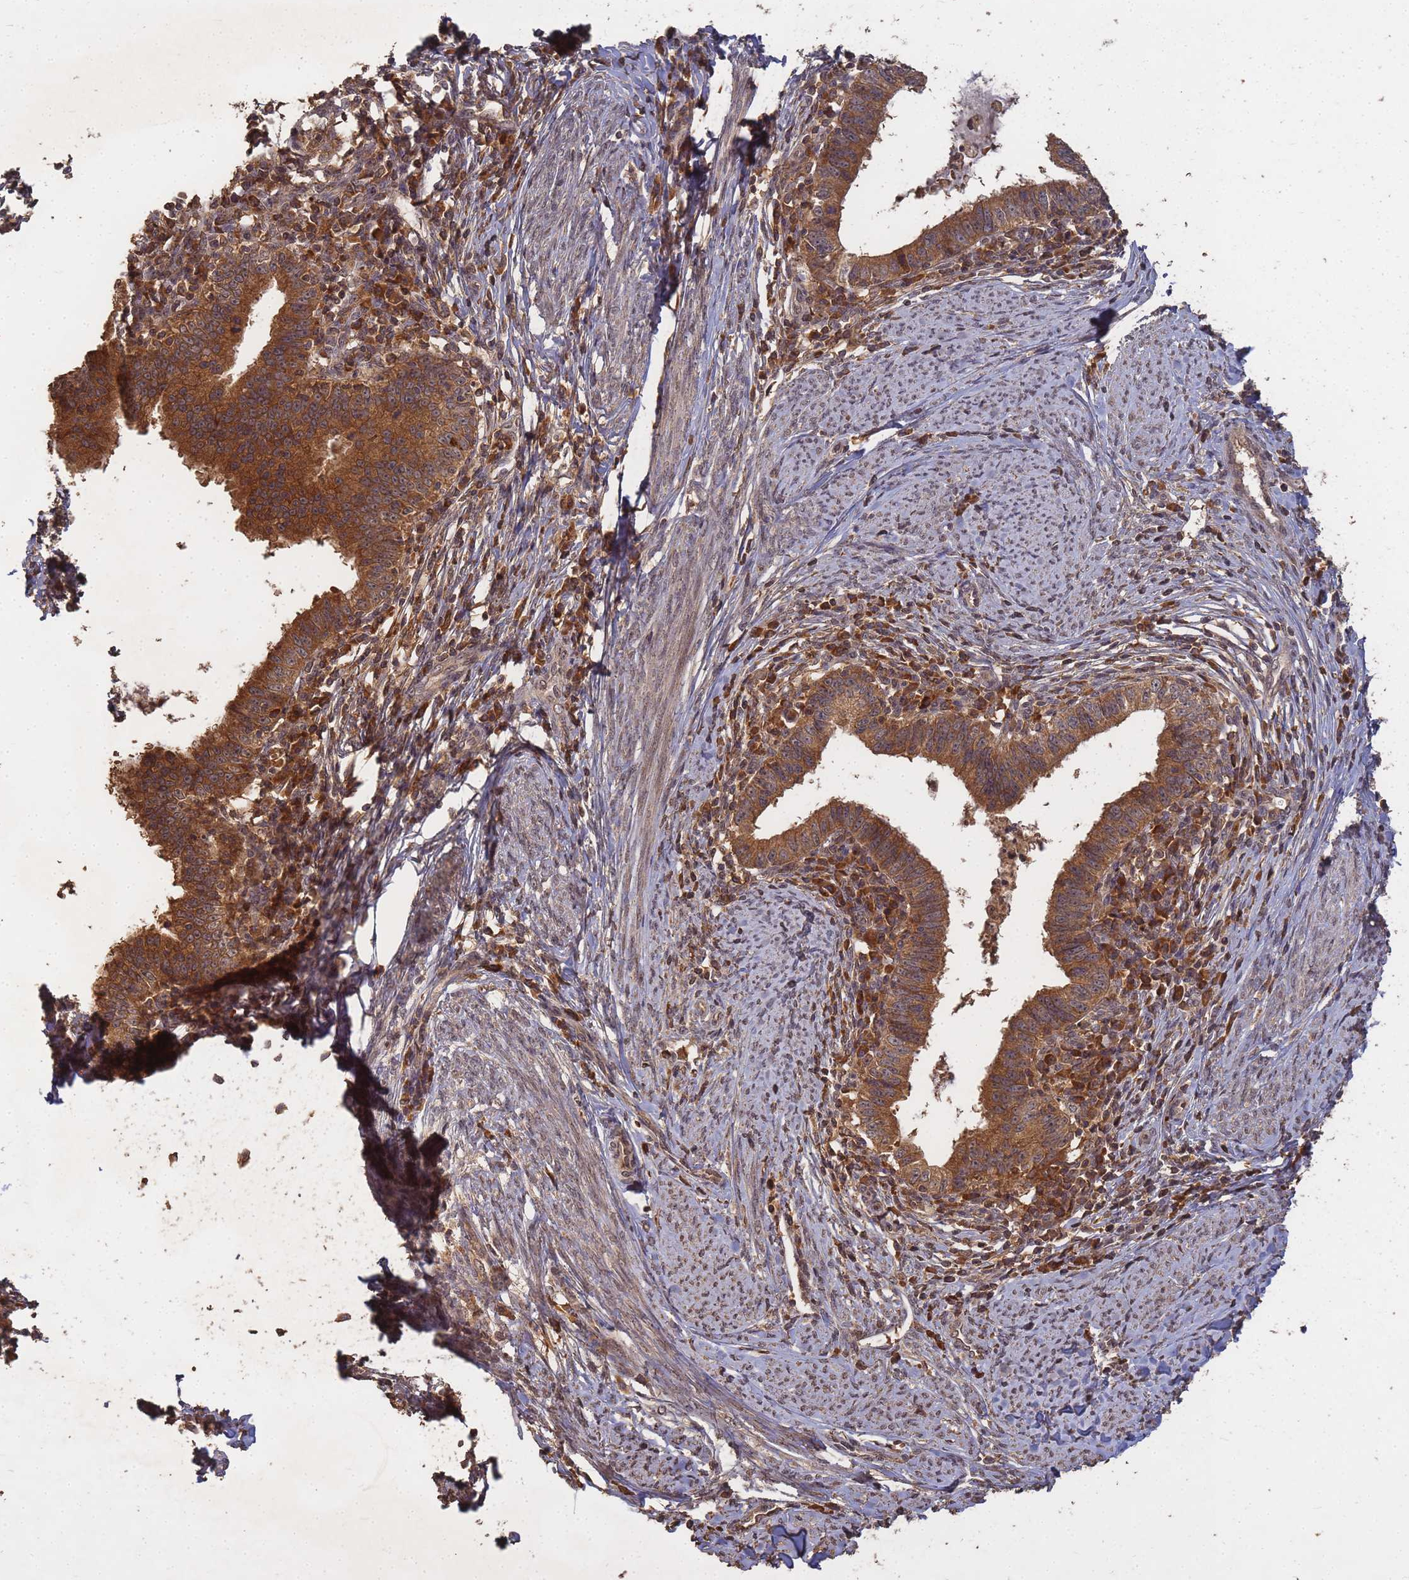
{"staining": {"intensity": "strong", "quantity": ">75%", "location": "cytoplasmic/membranous"}, "tissue": "cervical cancer", "cell_type": "Tumor cells", "image_type": "cancer", "snomed": [{"axis": "morphology", "description": "Adenocarcinoma, NOS"}, {"axis": "topography", "description": "Cervix"}], "caption": "Protein staining of cervical cancer tissue displays strong cytoplasmic/membranous positivity in about >75% of tumor cells. (Stains: DAB in brown, nuclei in blue, Microscopy: brightfield microscopy at high magnification).", "gene": "ALKBH1", "patient": {"sex": "female", "age": 36}}